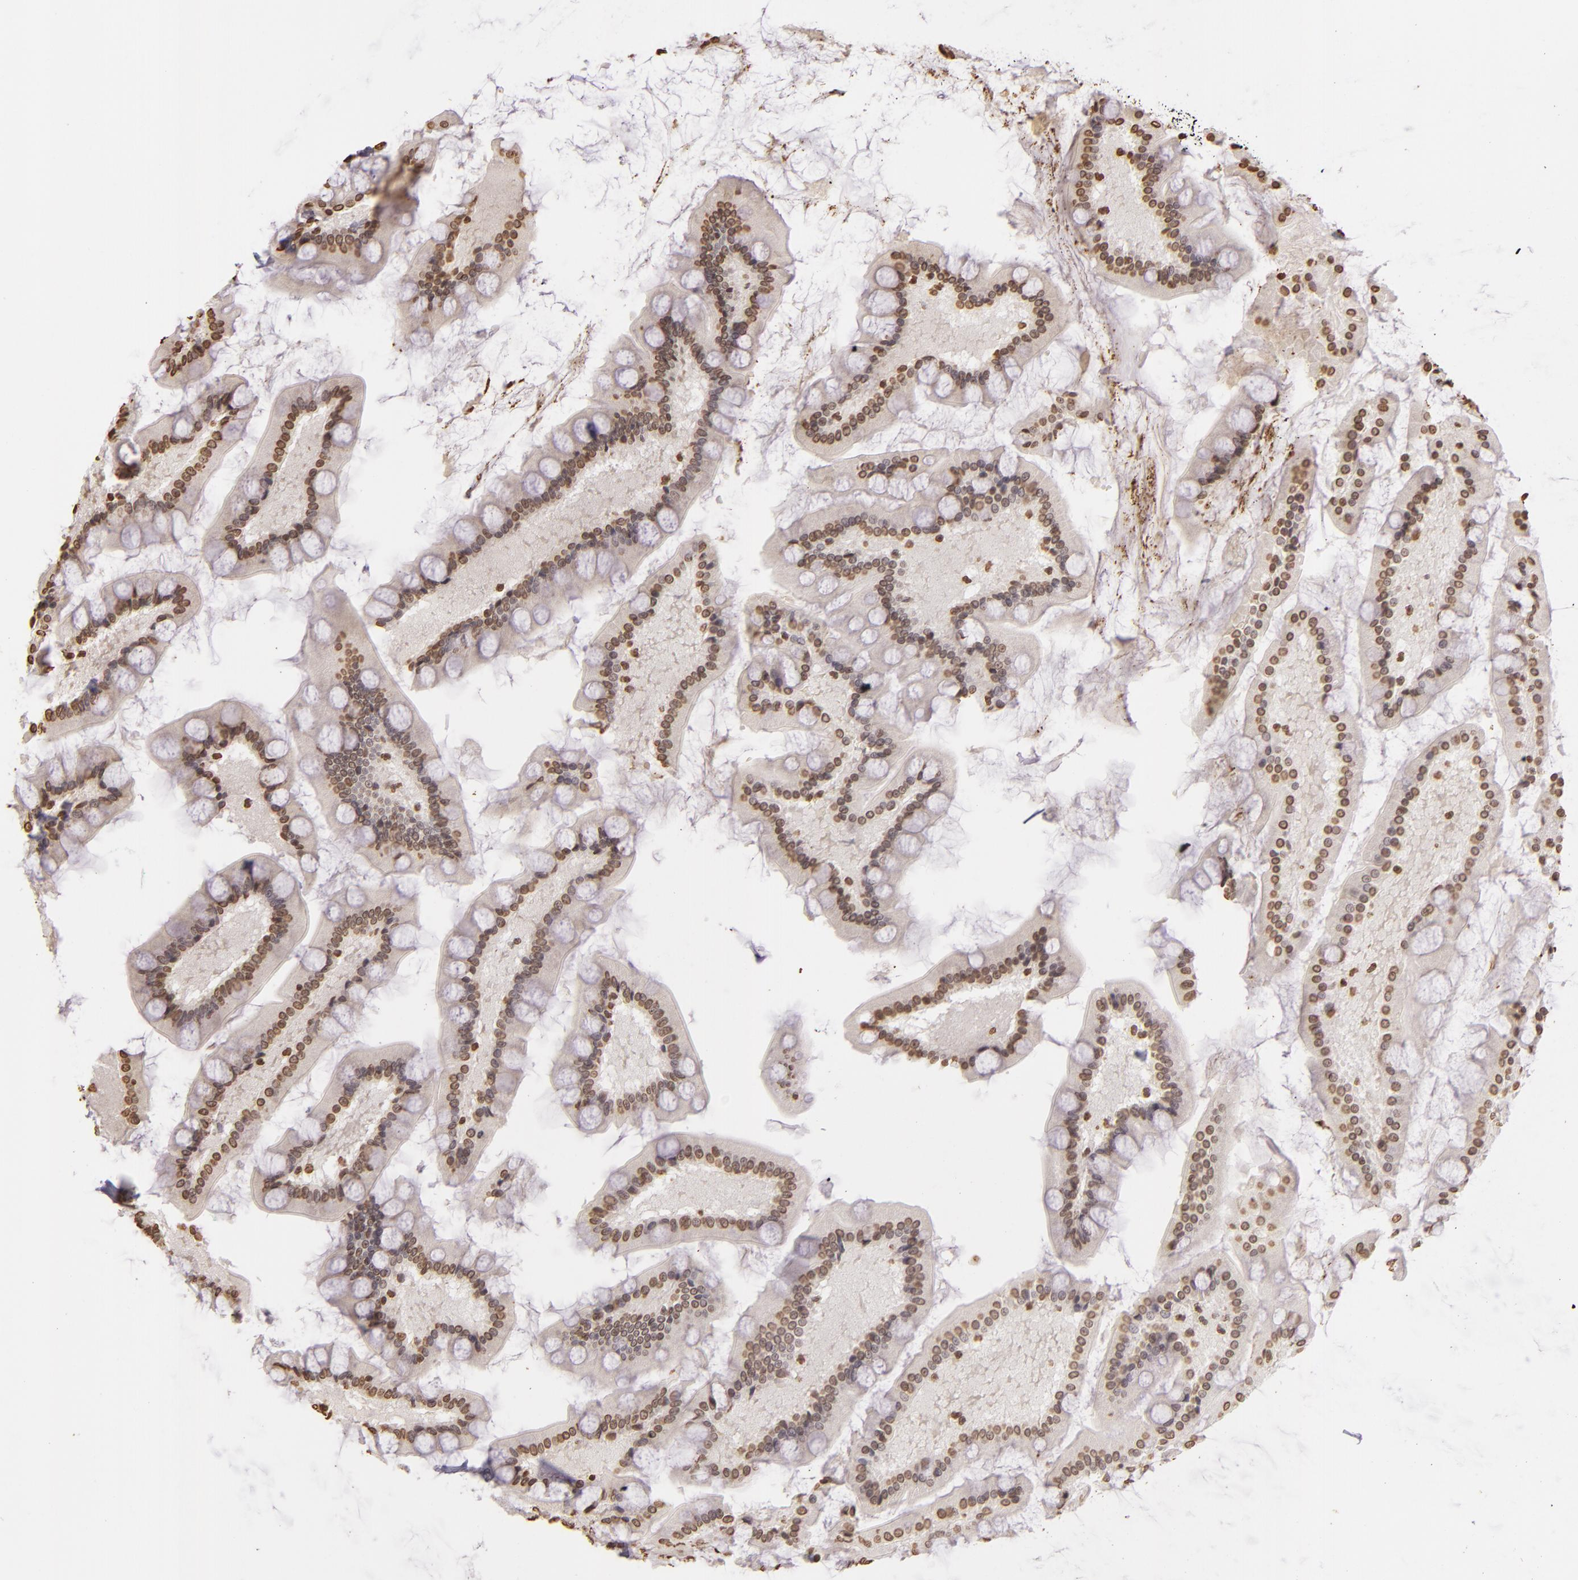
{"staining": {"intensity": "moderate", "quantity": "25%-75%", "location": "nuclear"}, "tissue": "small intestine", "cell_type": "Glandular cells", "image_type": "normal", "snomed": [{"axis": "morphology", "description": "Normal tissue, NOS"}, {"axis": "topography", "description": "Small intestine"}], "caption": "High-power microscopy captured an IHC histopathology image of benign small intestine, revealing moderate nuclear staining in approximately 25%-75% of glandular cells.", "gene": "THRB", "patient": {"sex": "male", "age": 41}}